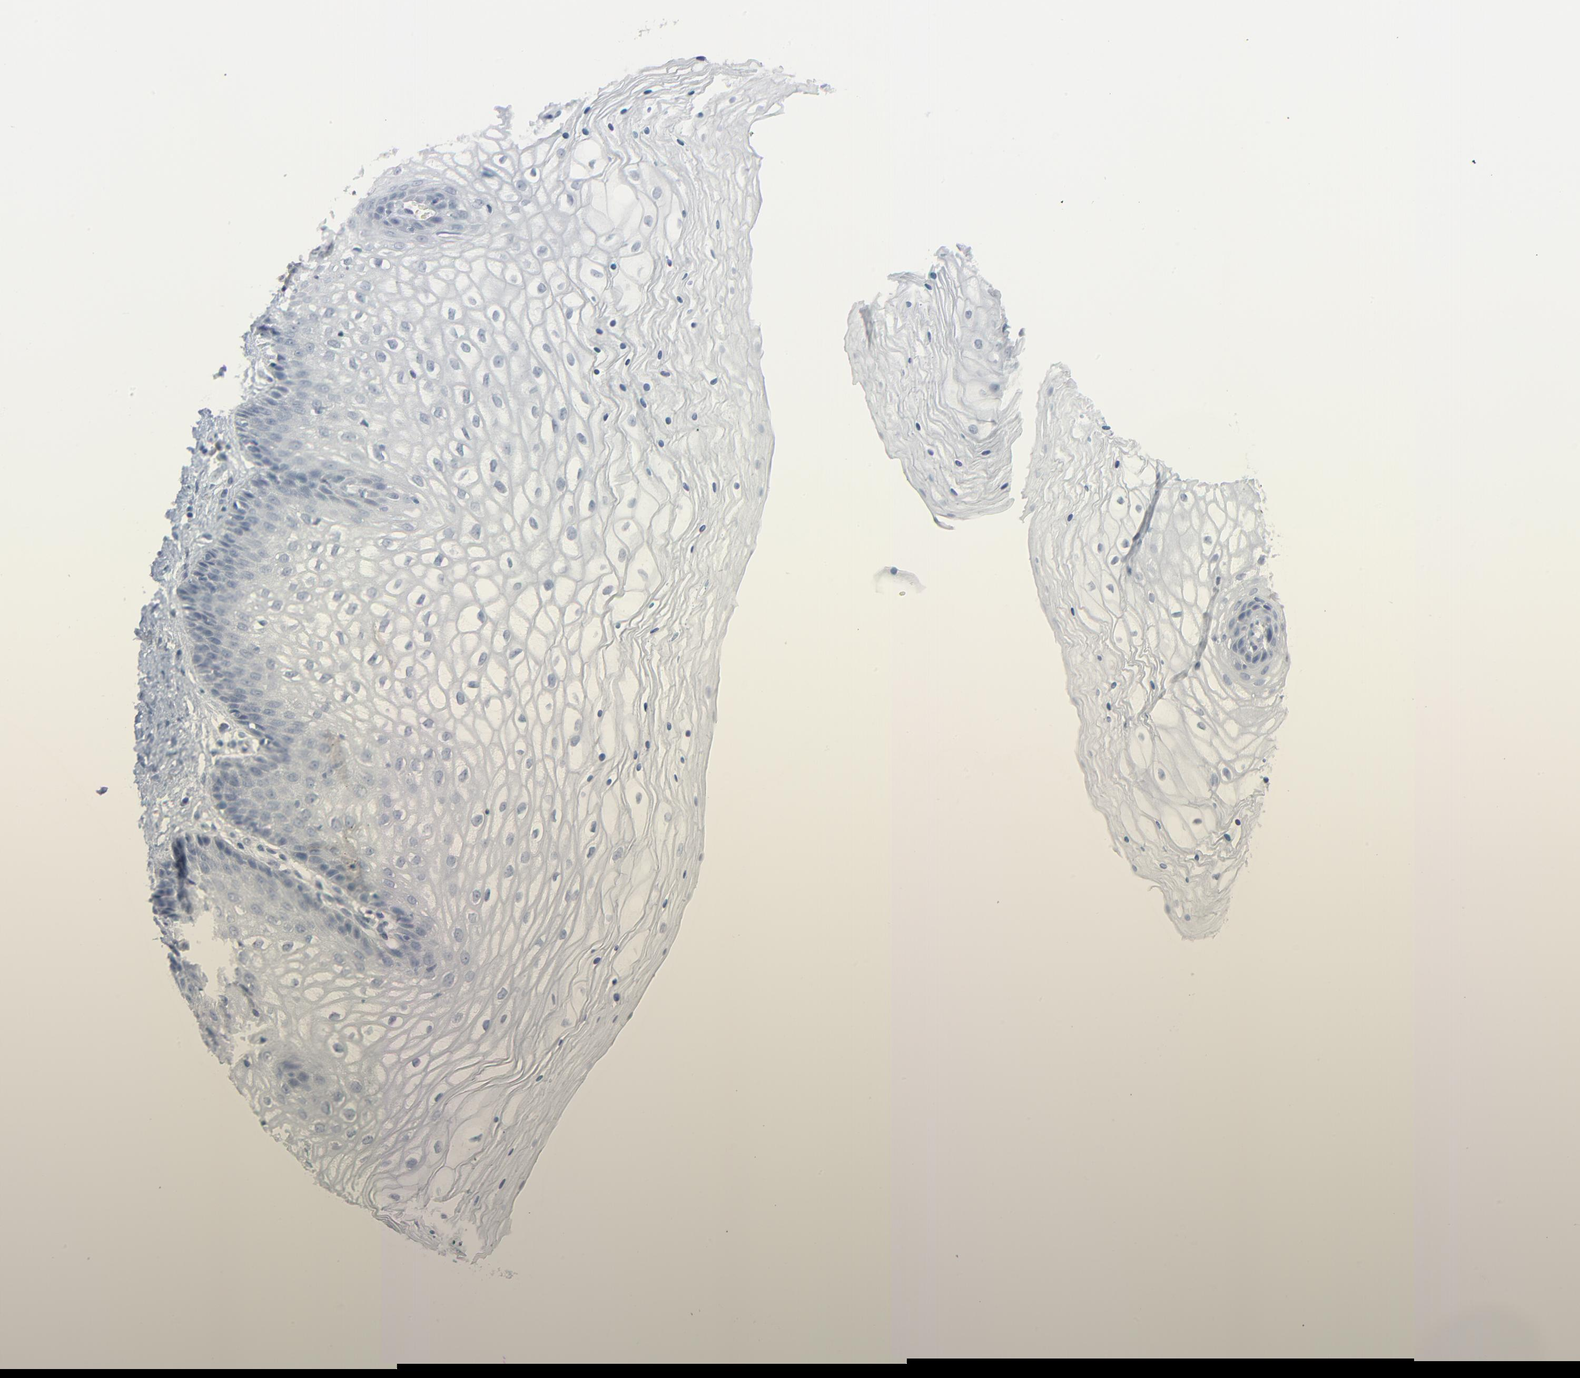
{"staining": {"intensity": "negative", "quantity": "none", "location": "none"}, "tissue": "vagina", "cell_type": "Squamous epithelial cells", "image_type": "normal", "snomed": [{"axis": "morphology", "description": "Normal tissue, NOS"}, {"axis": "topography", "description": "Vagina"}], "caption": "Immunohistochemistry (IHC) photomicrograph of benign vagina: human vagina stained with DAB (3,3'-diaminobenzidine) displays no significant protein positivity in squamous epithelial cells.", "gene": "SAGE1", "patient": {"sex": "female", "age": 34}}